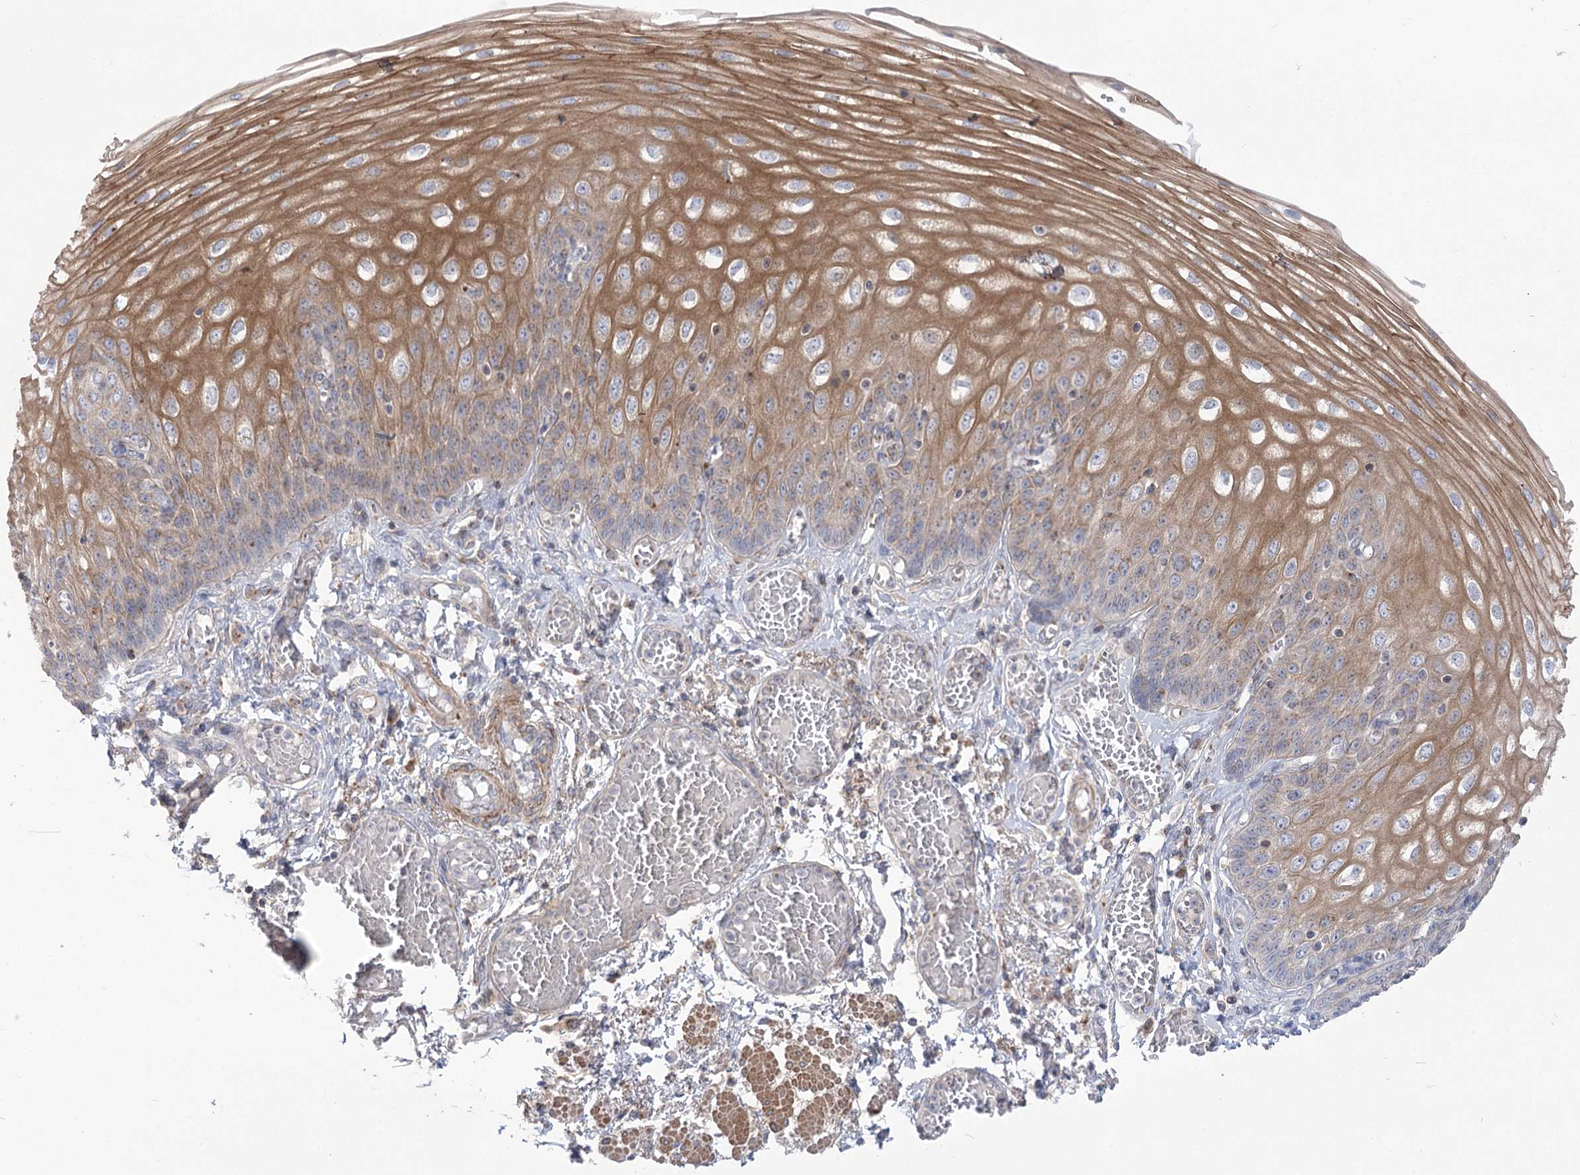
{"staining": {"intensity": "moderate", "quantity": ">75%", "location": "cytoplasmic/membranous"}, "tissue": "esophagus", "cell_type": "Squamous epithelial cells", "image_type": "normal", "snomed": [{"axis": "morphology", "description": "Normal tissue, NOS"}, {"axis": "topography", "description": "Esophagus"}], "caption": "Squamous epithelial cells demonstrate moderate cytoplasmic/membranous staining in approximately >75% of cells in benign esophagus.", "gene": "GBF1", "patient": {"sex": "male", "age": 81}}